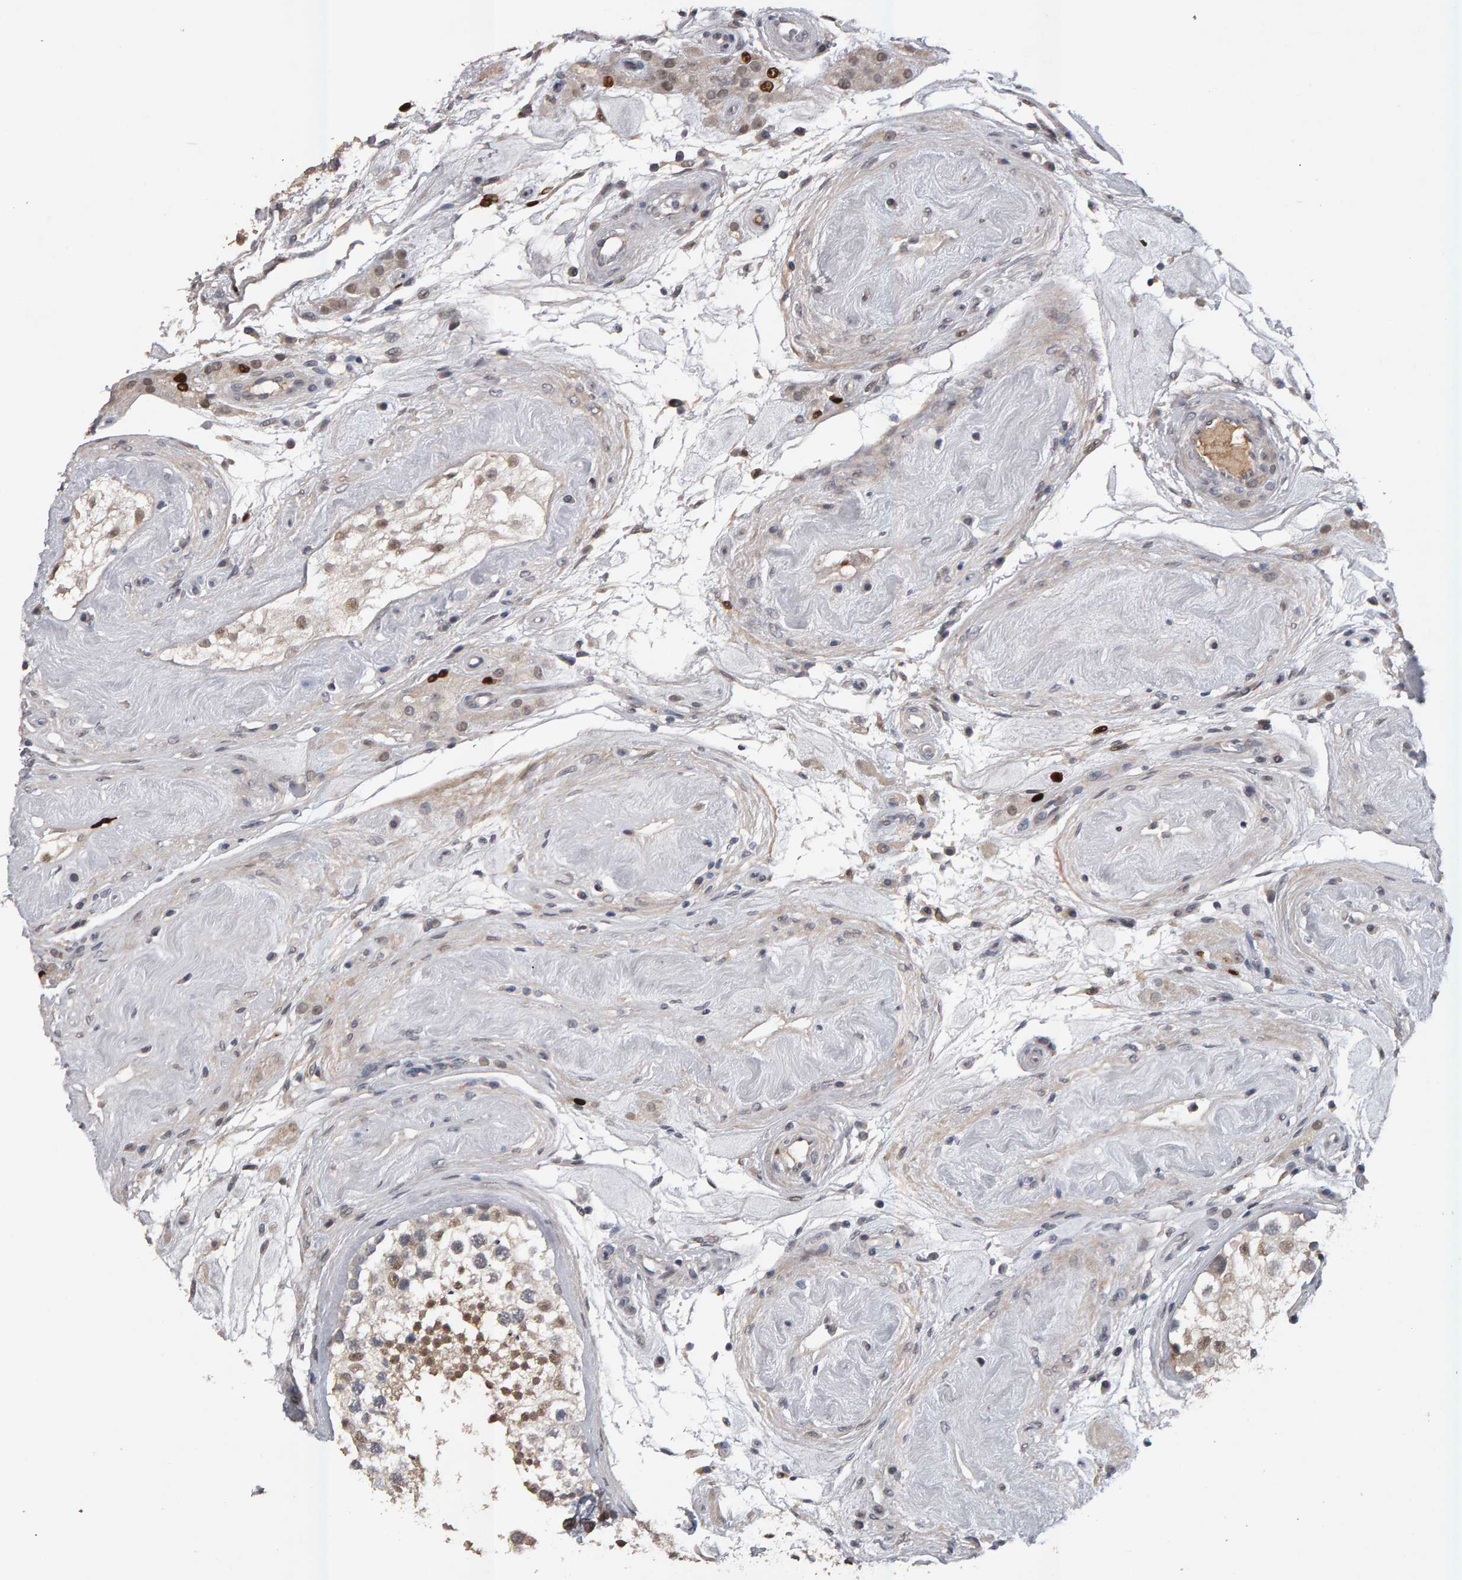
{"staining": {"intensity": "moderate", "quantity": "25%-75%", "location": "cytoplasmic/membranous,nuclear"}, "tissue": "testis", "cell_type": "Cells in seminiferous ducts", "image_type": "normal", "snomed": [{"axis": "morphology", "description": "Normal tissue, NOS"}, {"axis": "topography", "description": "Testis"}], "caption": "Protein analysis of normal testis exhibits moderate cytoplasmic/membranous,nuclear positivity in approximately 25%-75% of cells in seminiferous ducts. The staining was performed using DAB to visualize the protein expression in brown, while the nuclei were stained in blue with hematoxylin (Magnification: 20x).", "gene": "IPO8", "patient": {"sex": "male", "age": 46}}